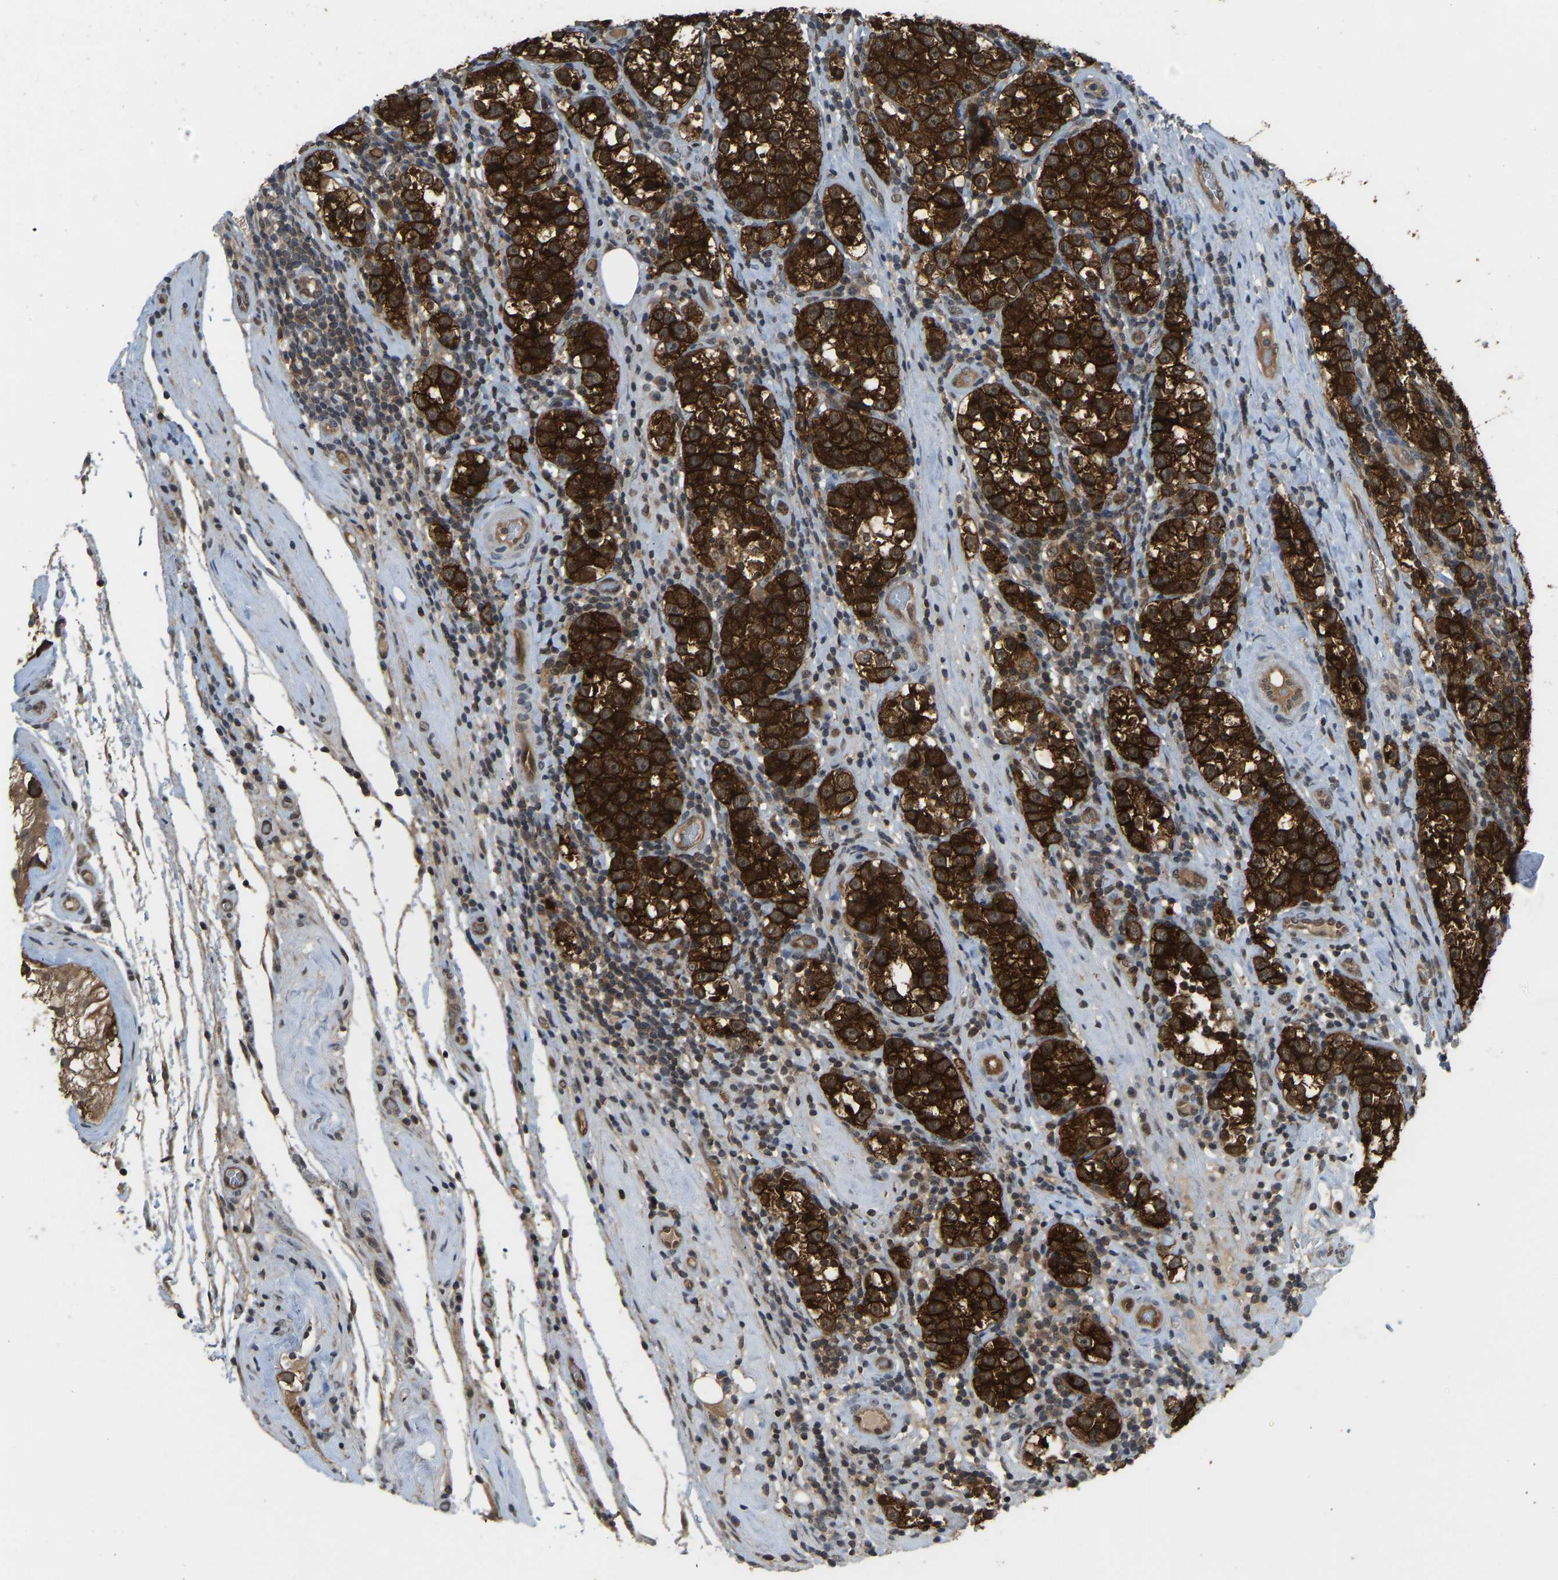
{"staining": {"intensity": "strong", "quantity": ">75%", "location": "cytoplasmic/membranous"}, "tissue": "testis cancer", "cell_type": "Tumor cells", "image_type": "cancer", "snomed": [{"axis": "morphology", "description": "Normal tissue, NOS"}, {"axis": "morphology", "description": "Seminoma, NOS"}, {"axis": "topography", "description": "Testis"}], "caption": "Testis cancer (seminoma) stained with a brown dye exhibits strong cytoplasmic/membranous positive expression in about >75% of tumor cells.", "gene": "CCT8", "patient": {"sex": "male", "age": 43}}